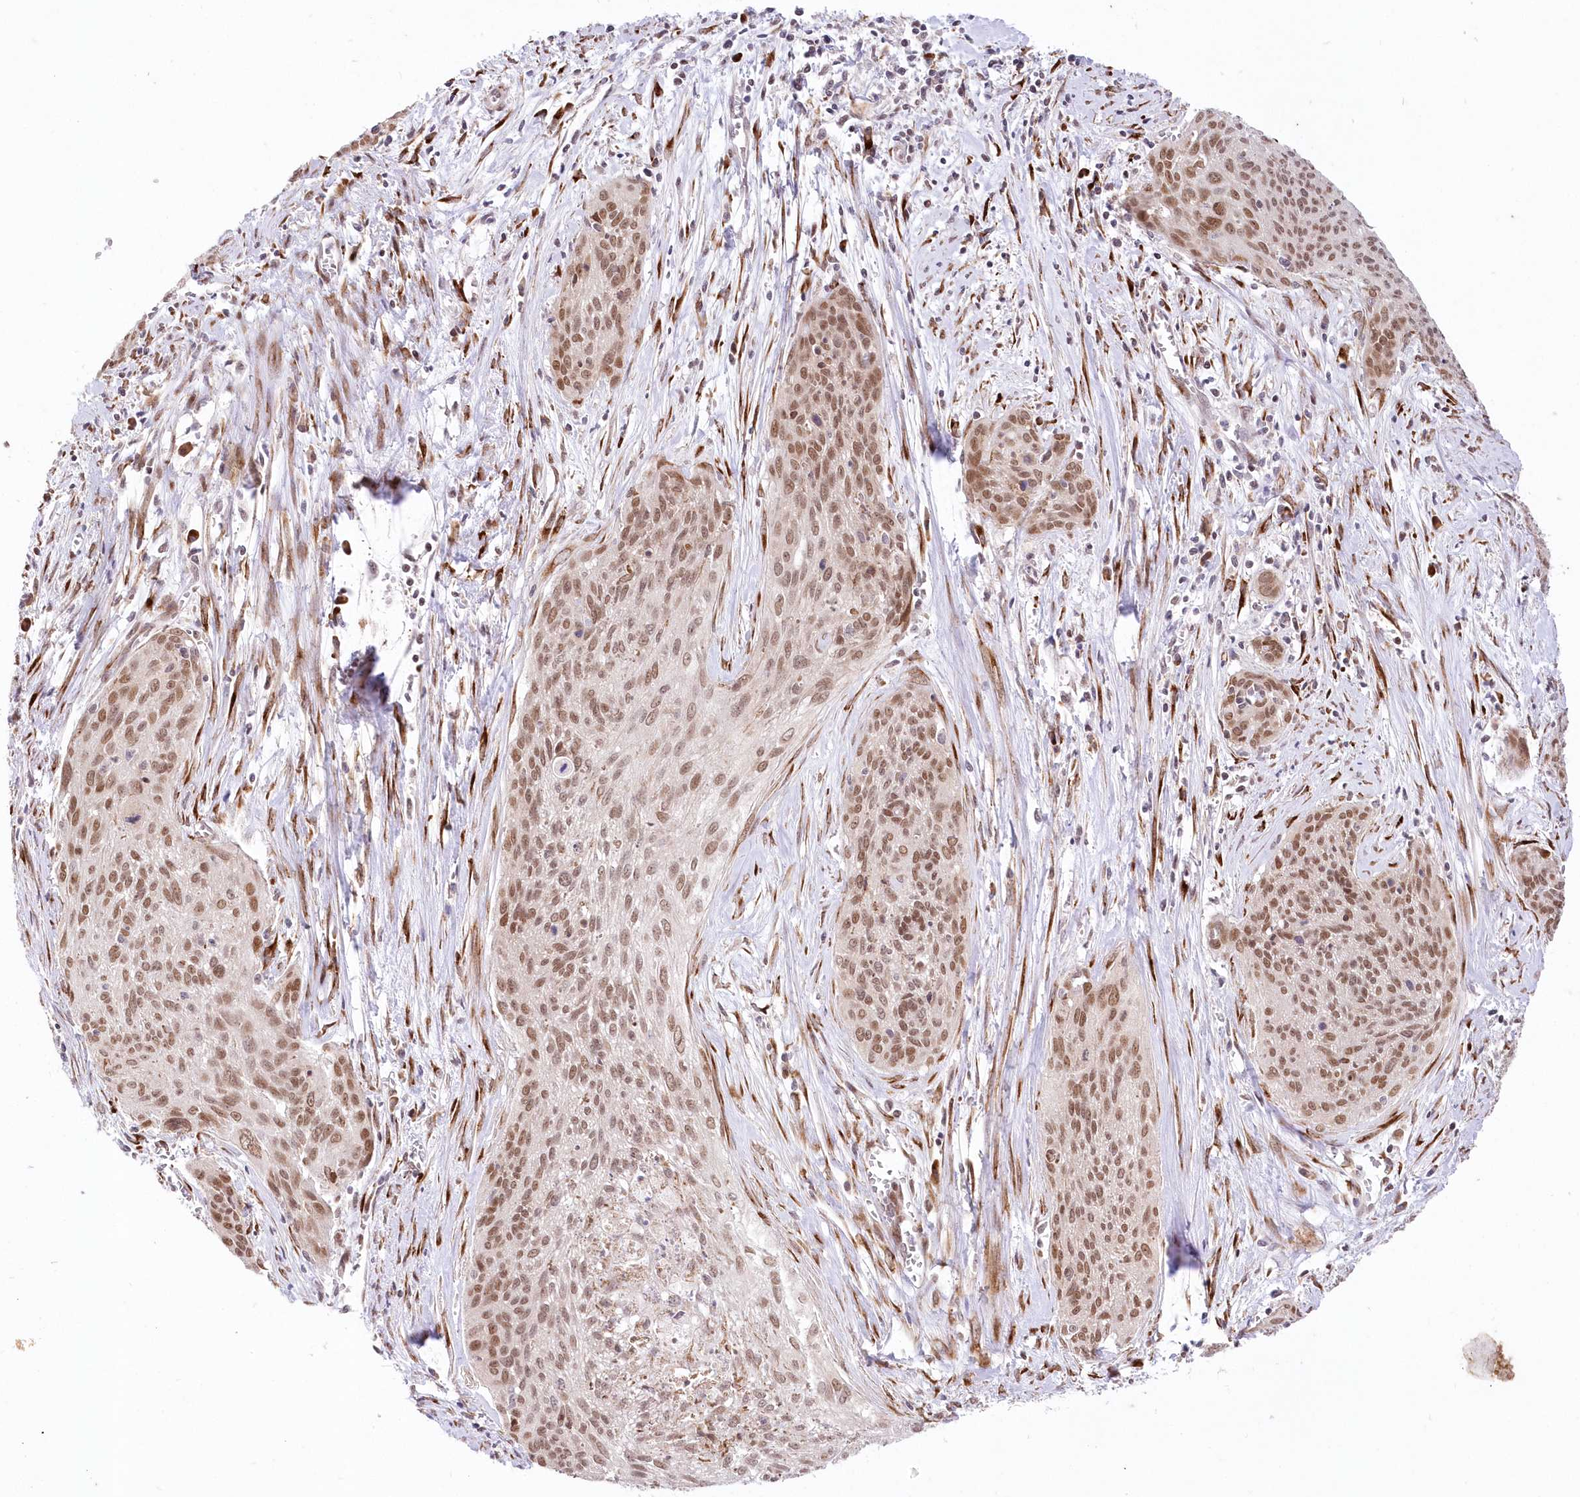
{"staining": {"intensity": "moderate", "quantity": ">75%", "location": "nuclear"}, "tissue": "cervical cancer", "cell_type": "Tumor cells", "image_type": "cancer", "snomed": [{"axis": "morphology", "description": "Squamous cell carcinoma, NOS"}, {"axis": "topography", "description": "Cervix"}], "caption": "High-magnification brightfield microscopy of squamous cell carcinoma (cervical) stained with DAB (3,3'-diaminobenzidine) (brown) and counterstained with hematoxylin (blue). tumor cells exhibit moderate nuclear expression is seen in about>75% of cells. (brown staining indicates protein expression, while blue staining denotes nuclei).", "gene": "LDB1", "patient": {"sex": "female", "age": 55}}